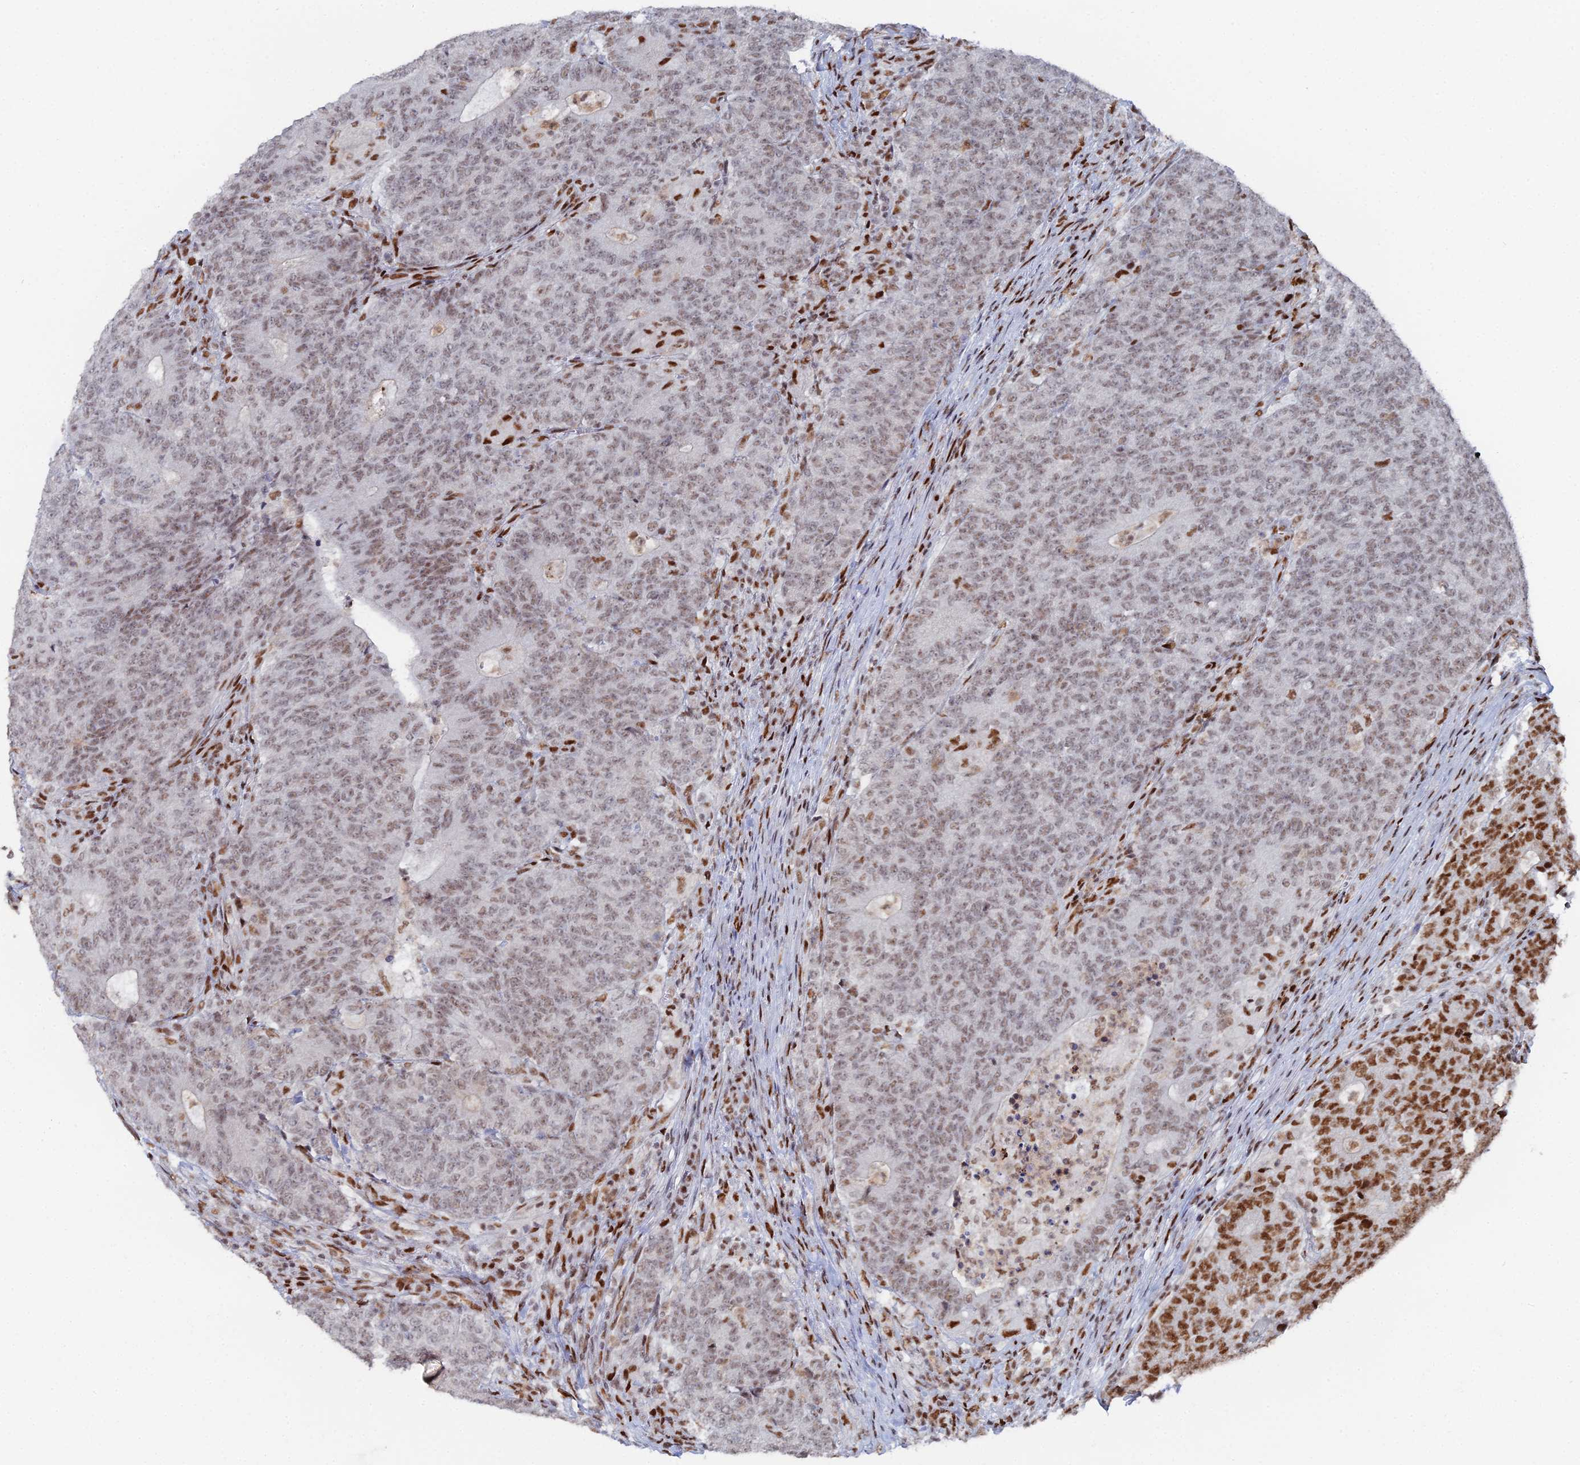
{"staining": {"intensity": "strong", "quantity": "25%-75%", "location": "nuclear"}, "tissue": "colorectal cancer", "cell_type": "Tumor cells", "image_type": "cancer", "snomed": [{"axis": "morphology", "description": "Adenocarcinoma, NOS"}, {"axis": "topography", "description": "Colon"}], "caption": "This is a micrograph of immunohistochemistry staining of colorectal cancer (adenocarcinoma), which shows strong positivity in the nuclear of tumor cells.", "gene": "GSC2", "patient": {"sex": "female", "age": 75}}